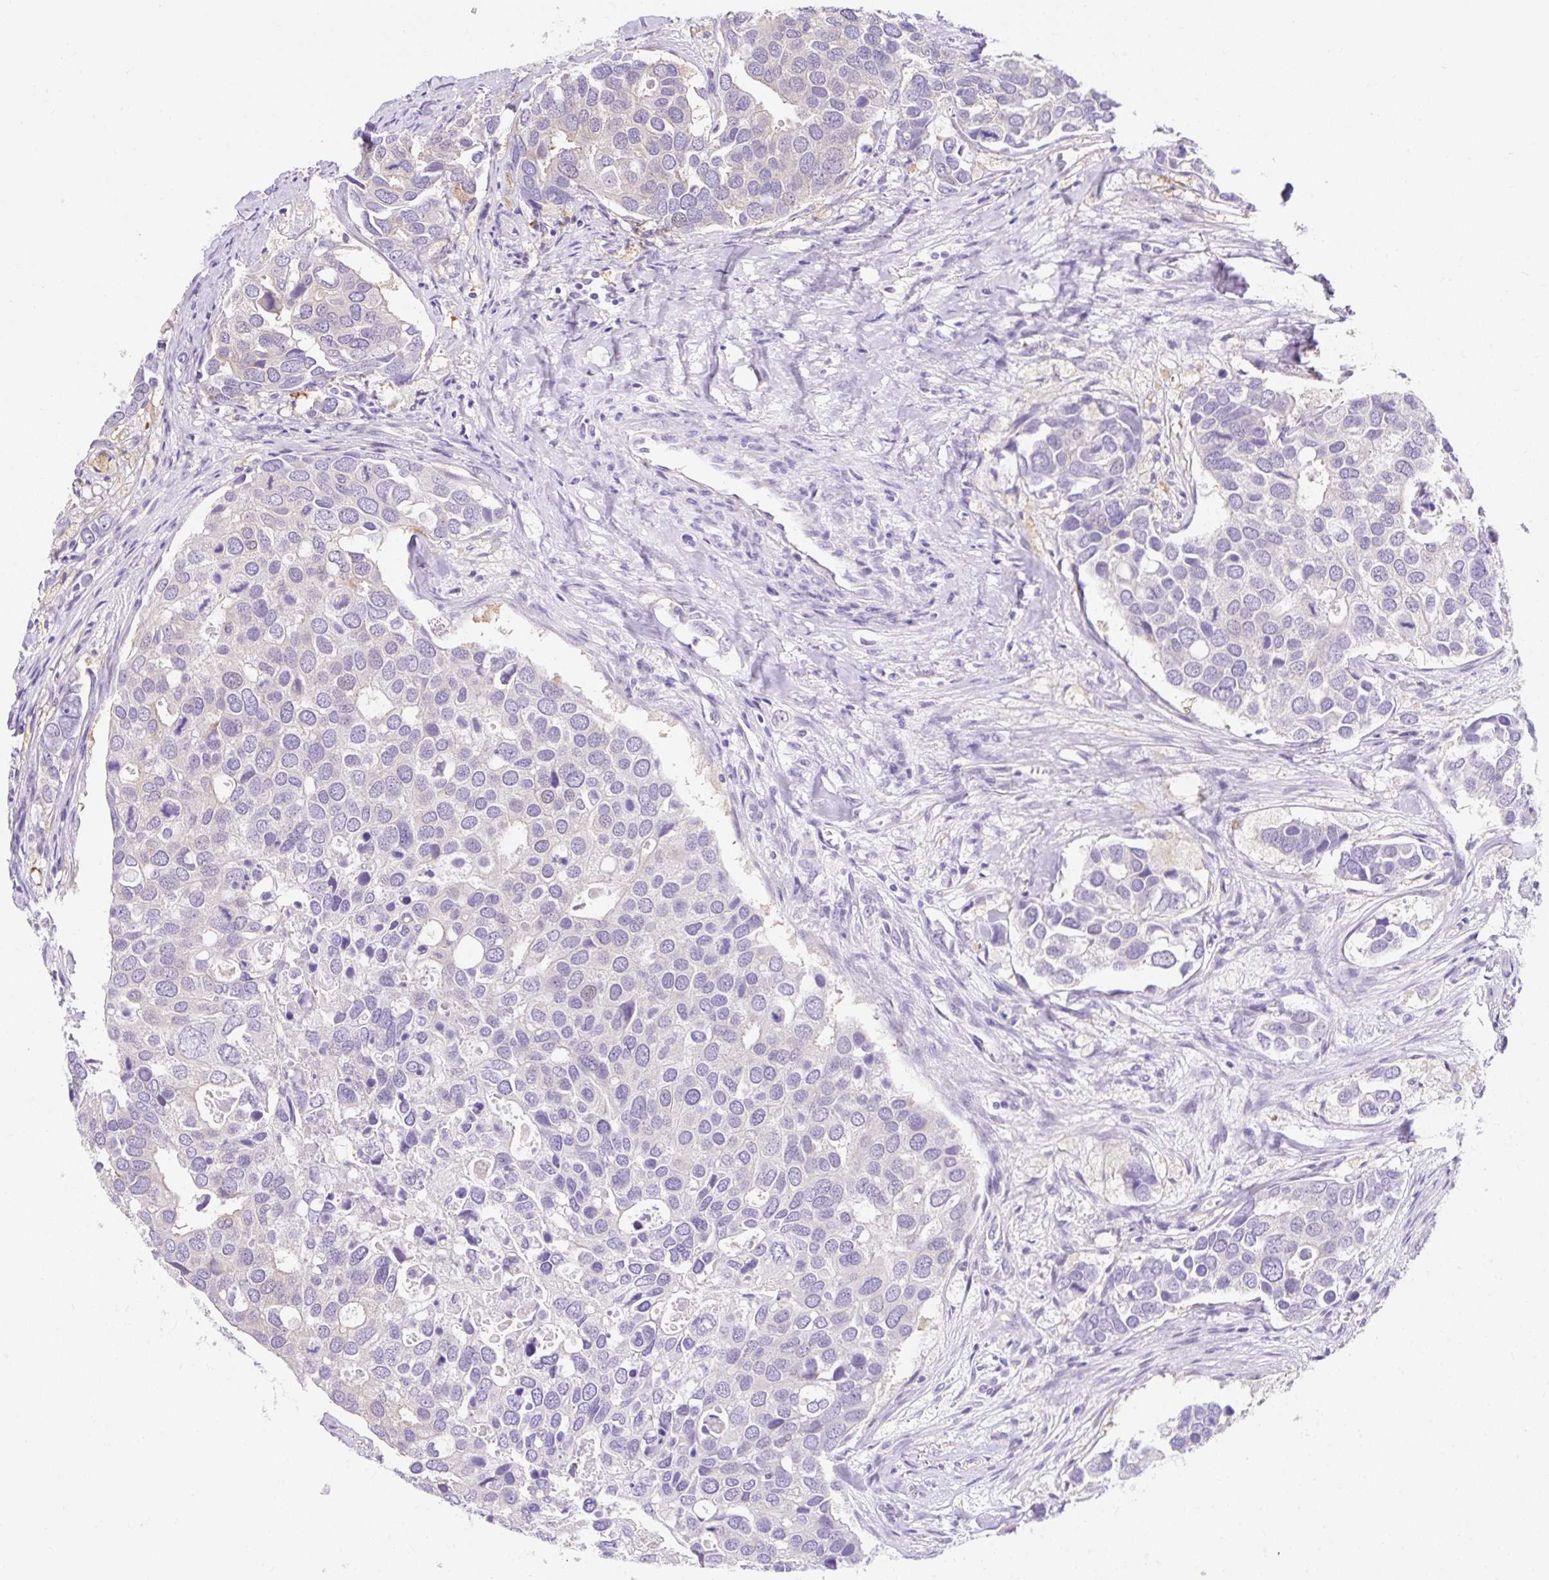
{"staining": {"intensity": "negative", "quantity": "none", "location": "none"}, "tissue": "breast cancer", "cell_type": "Tumor cells", "image_type": "cancer", "snomed": [{"axis": "morphology", "description": "Duct carcinoma"}, {"axis": "topography", "description": "Breast"}], "caption": "A micrograph of breast cancer (infiltrating ductal carcinoma) stained for a protein exhibits no brown staining in tumor cells.", "gene": "GOLGA8A", "patient": {"sex": "female", "age": 83}}